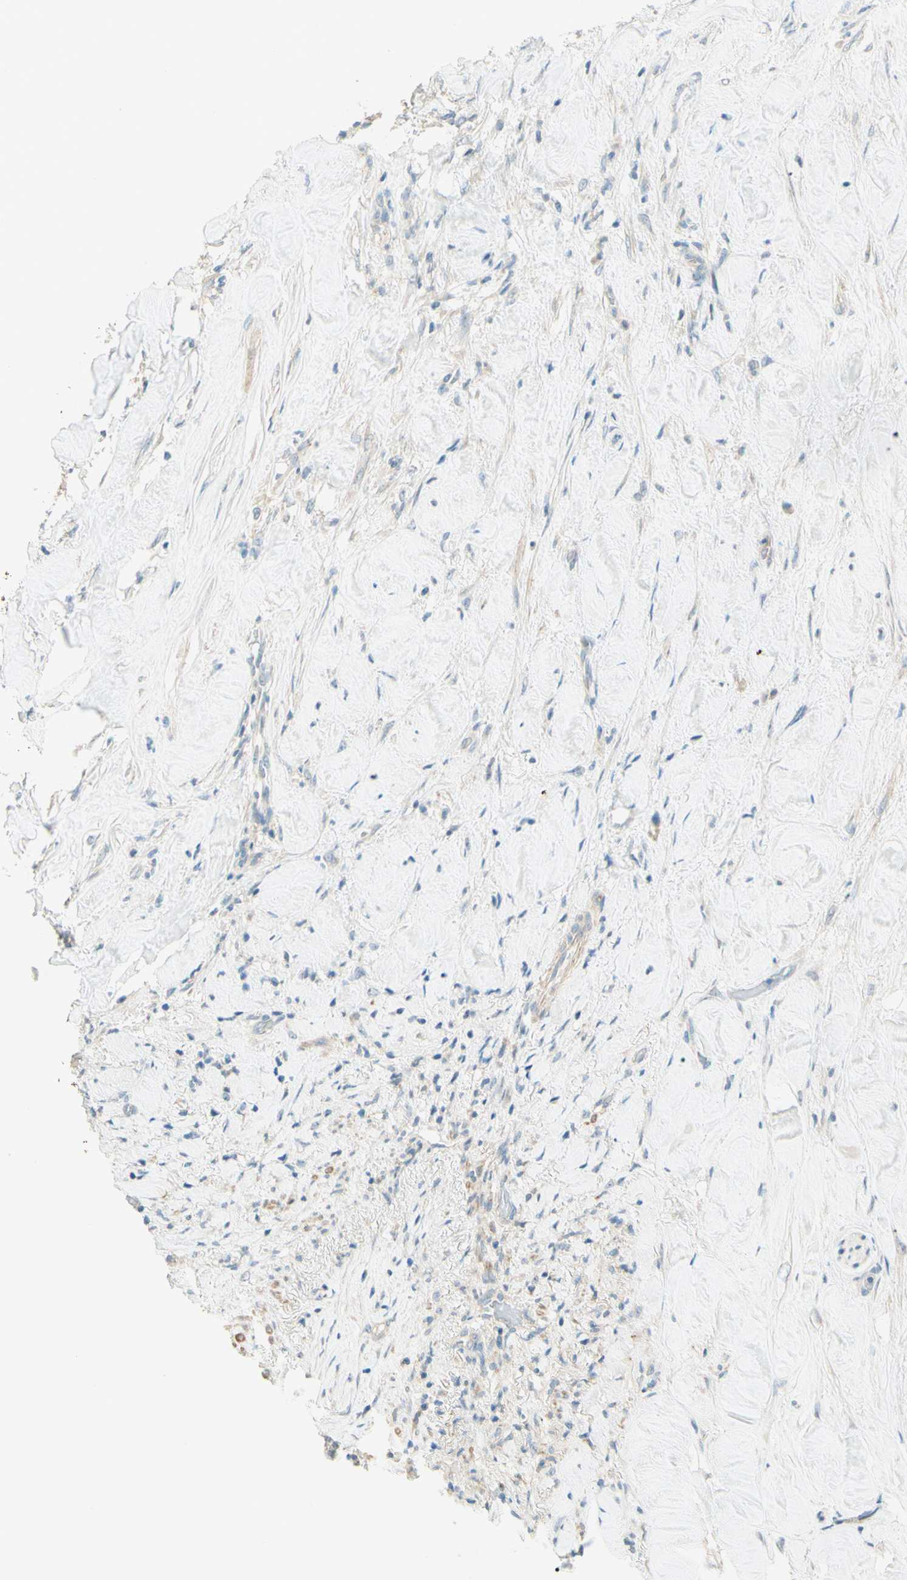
{"staining": {"intensity": "strong", "quantity": ">75%", "location": "cytoplasmic/membranous"}, "tissue": "liver cancer", "cell_type": "Tumor cells", "image_type": "cancer", "snomed": [{"axis": "morphology", "description": "Cholangiocarcinoma"}, {"axis": "topography", "description": "Liver"}], "caption": "Liver cancer (cholangiocarcinoma) tissue exhibits strong cytoplasmic/membranous positivity in about >75% of tumor cells (Stains: DAB in brown, nuclei in blue, Microscopy: brightfield microscopy at high magnification).", "gene": "PROM1", "patient": {"sex": "female", "age": 67}}